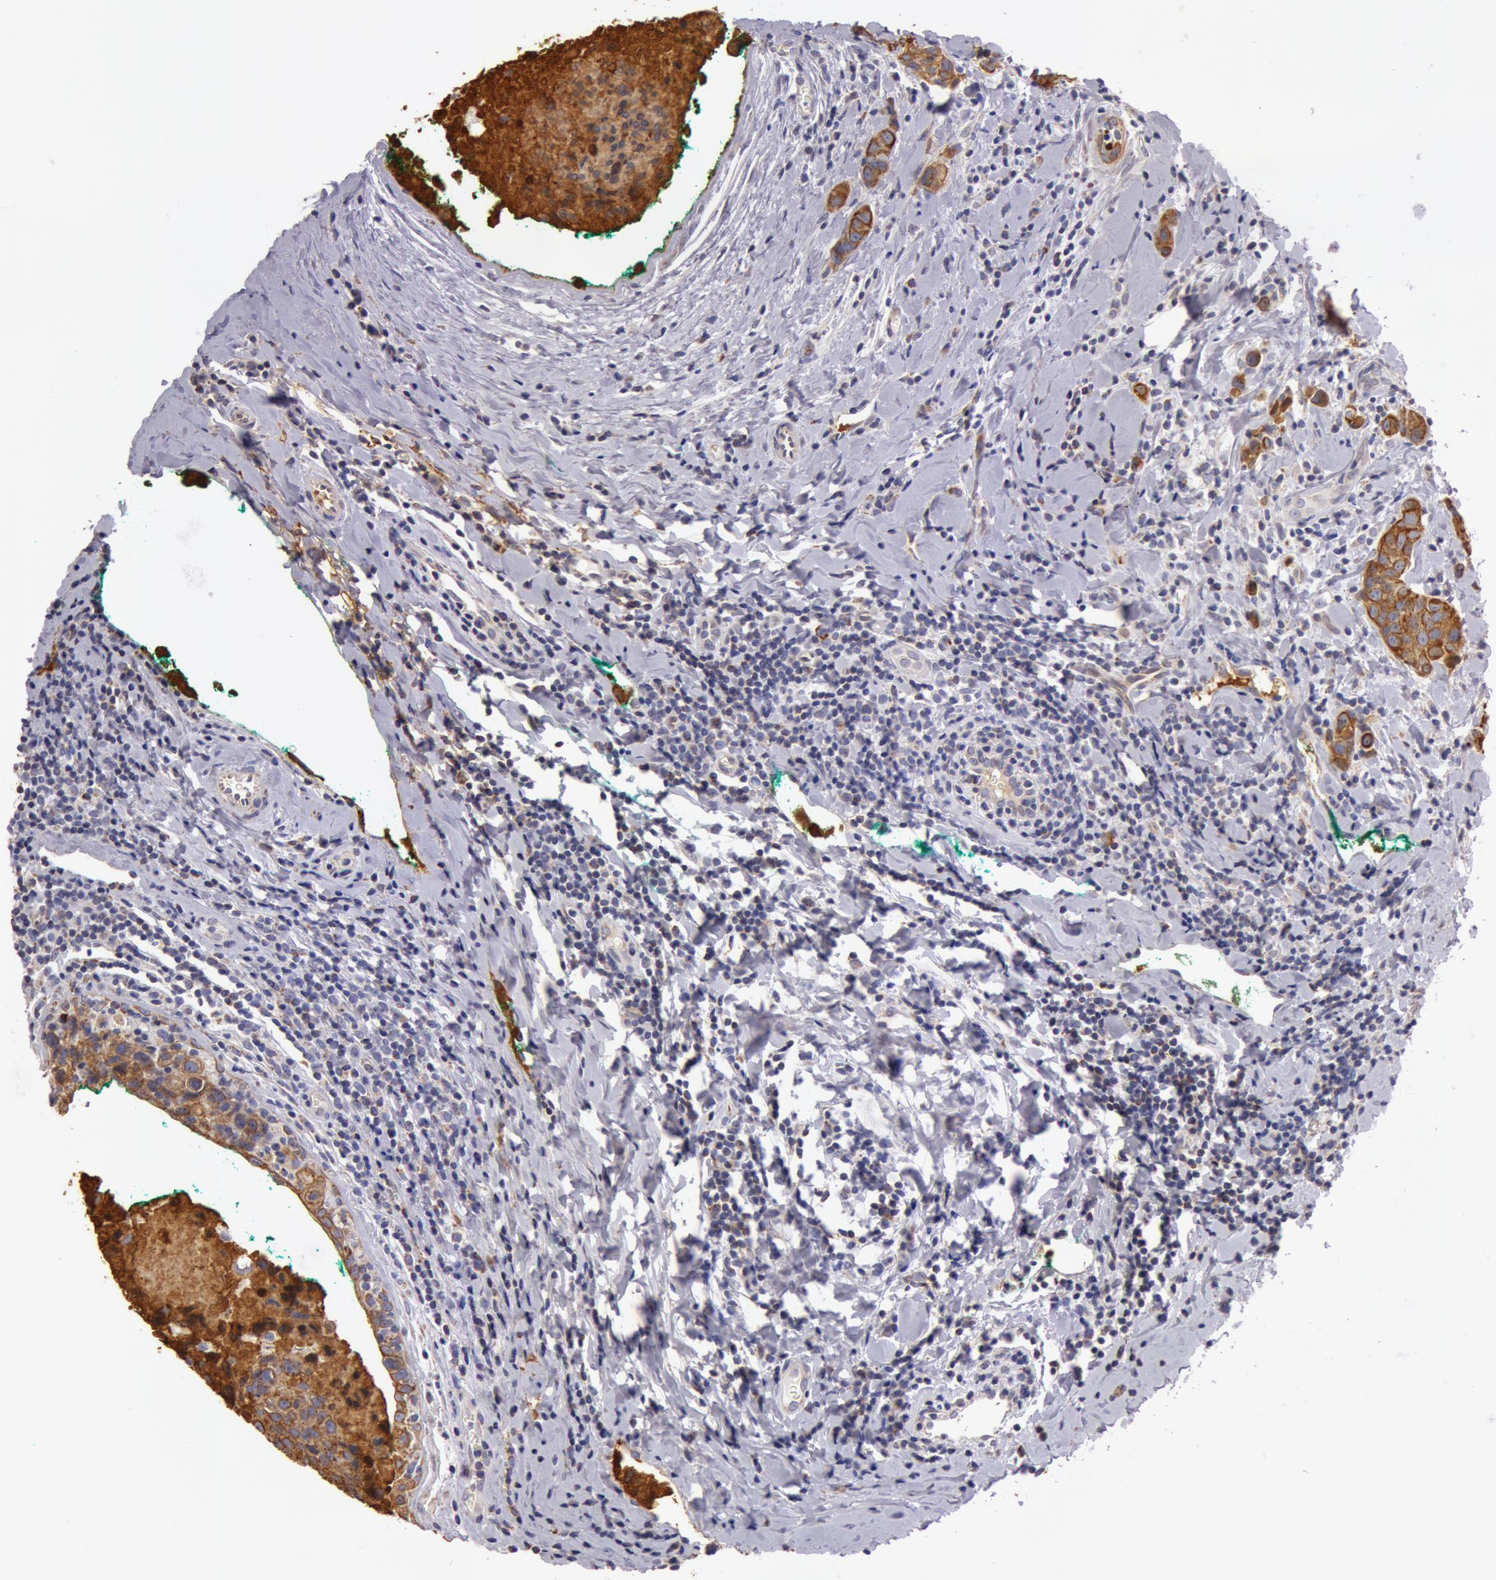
{"staining": {"intensity": "moderate", "quantity": ">75%", "location": "cytoplasmic/membranous"}, "tissue": "breast cancer", "cell_type": "Tumor cells", "image_type": "cancer", "snomed": [{"axis": "morphology", "description": "Duct carcinoma"}, {"axis": "topography", "description": "Breast"}], "caption": "Protein expression analysis of breast intraductal carcinoma shows moderate cytoplasmic/membranous expression in about >75% of tumor cells.", "gene": "KRT18", "patient": {"sex": "female", "age": 24}}